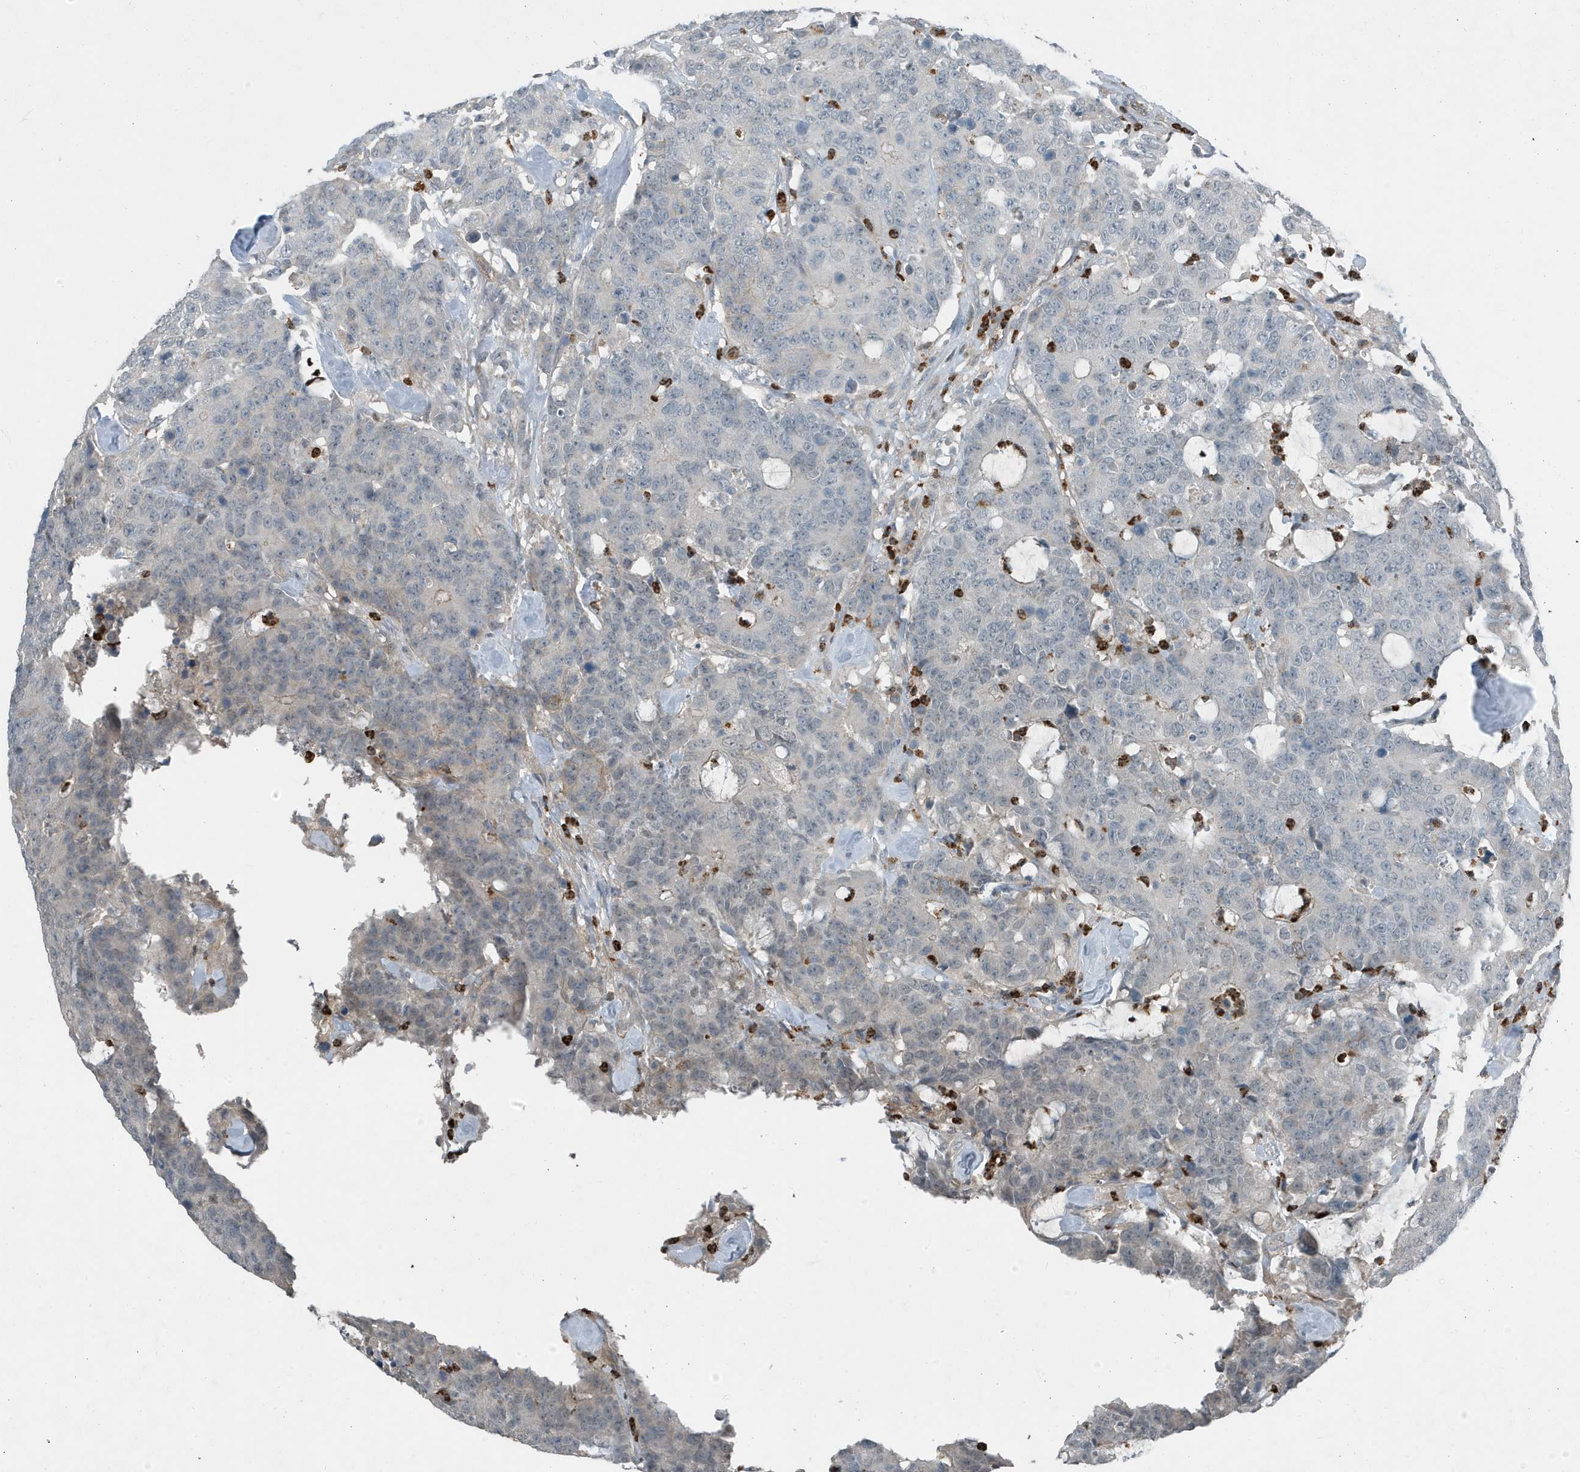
{"staining": {"intensity": "negative", "quantity": "none", "location": "none"}, "tissue": "colorectal cancer", "cell_type": "Tumor cells", "image_type": "cancer", "snomed": [{"axis": "morphology", "description": "Adenocarcinoma, NOS"}, {"axis": "topography", "description": "Colon"}], "caption": "DAB (3,3'-diaminobenzidine) immunohistochemical staining of colorectal cancer shows no significant positivity in tumor cells. (DAB IHC, high magnification).", "gene": "DAPP1", "patient": {"sex": "female", "age": 86}}